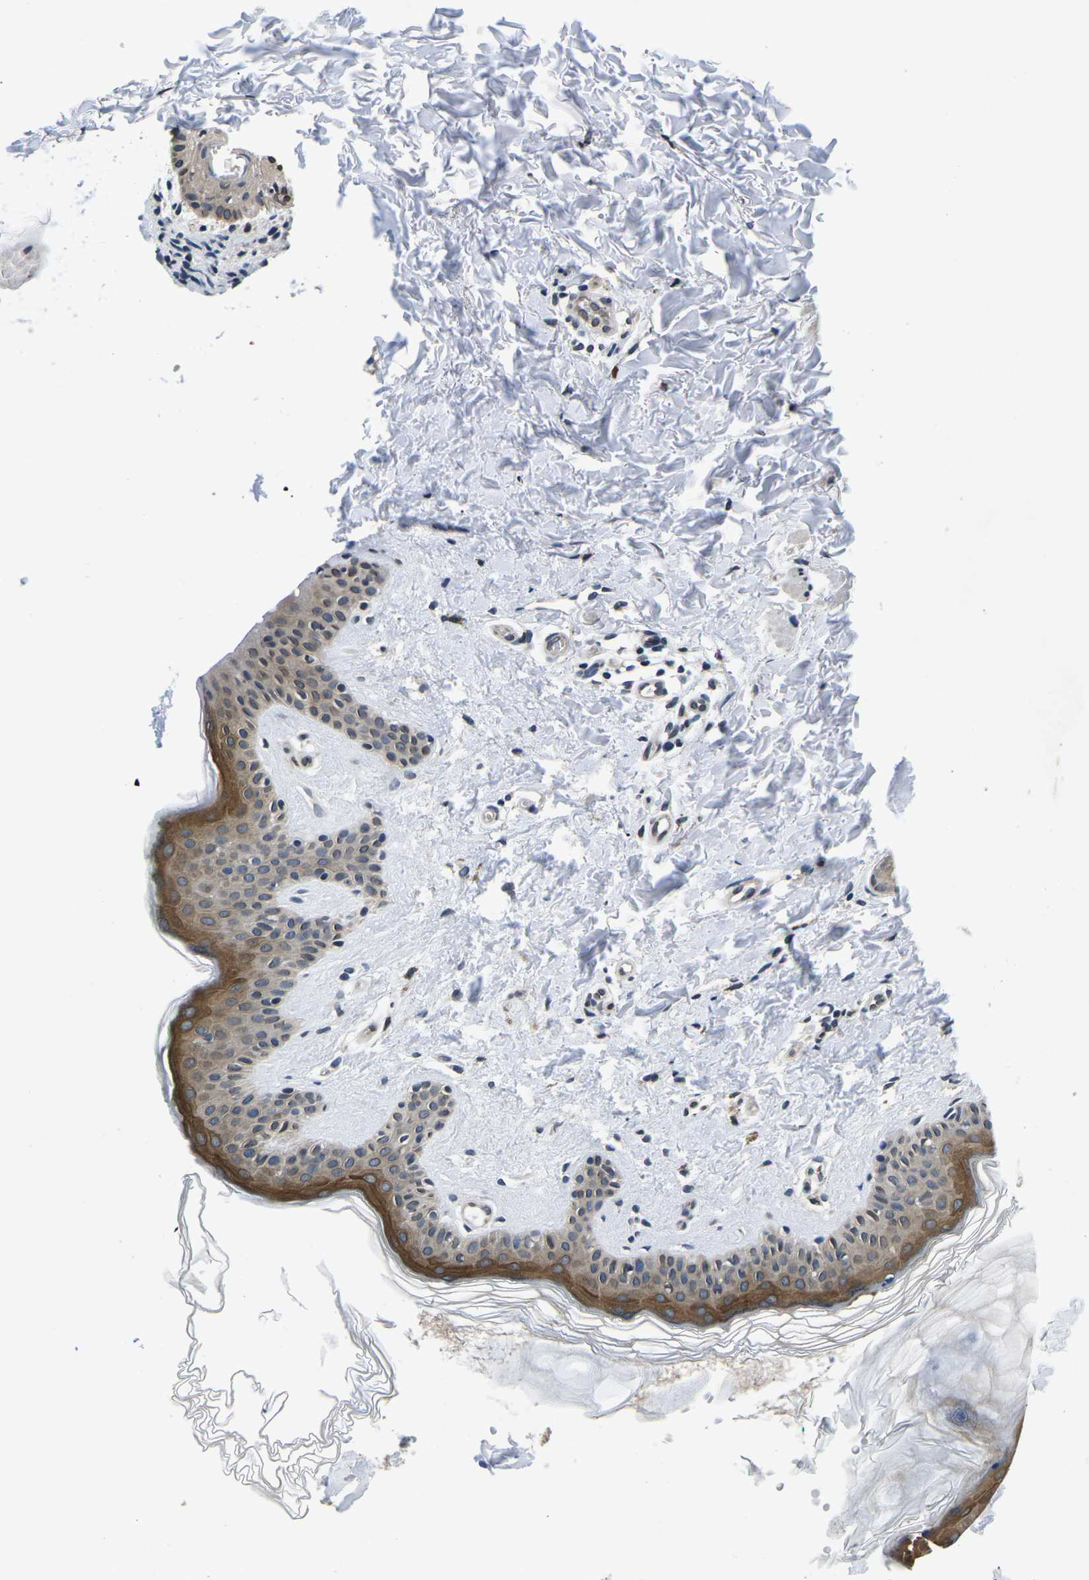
{"staining": {"intensity": "negative", "quantity": "none", "location": "none"}, "tissue": "skin", "cell_type": "Fibroblasts", "image_type": "normal", "snomed": [{"axis": "morphology", "description": "Normal tissue, NOS"}, {"axis": "topography", "description": "Skin"}], "caption": "The image reveals no significant expression in fibroblasts of skin.", "gene": "SNX10", "patient": {"sex": "male", "age": 40}}